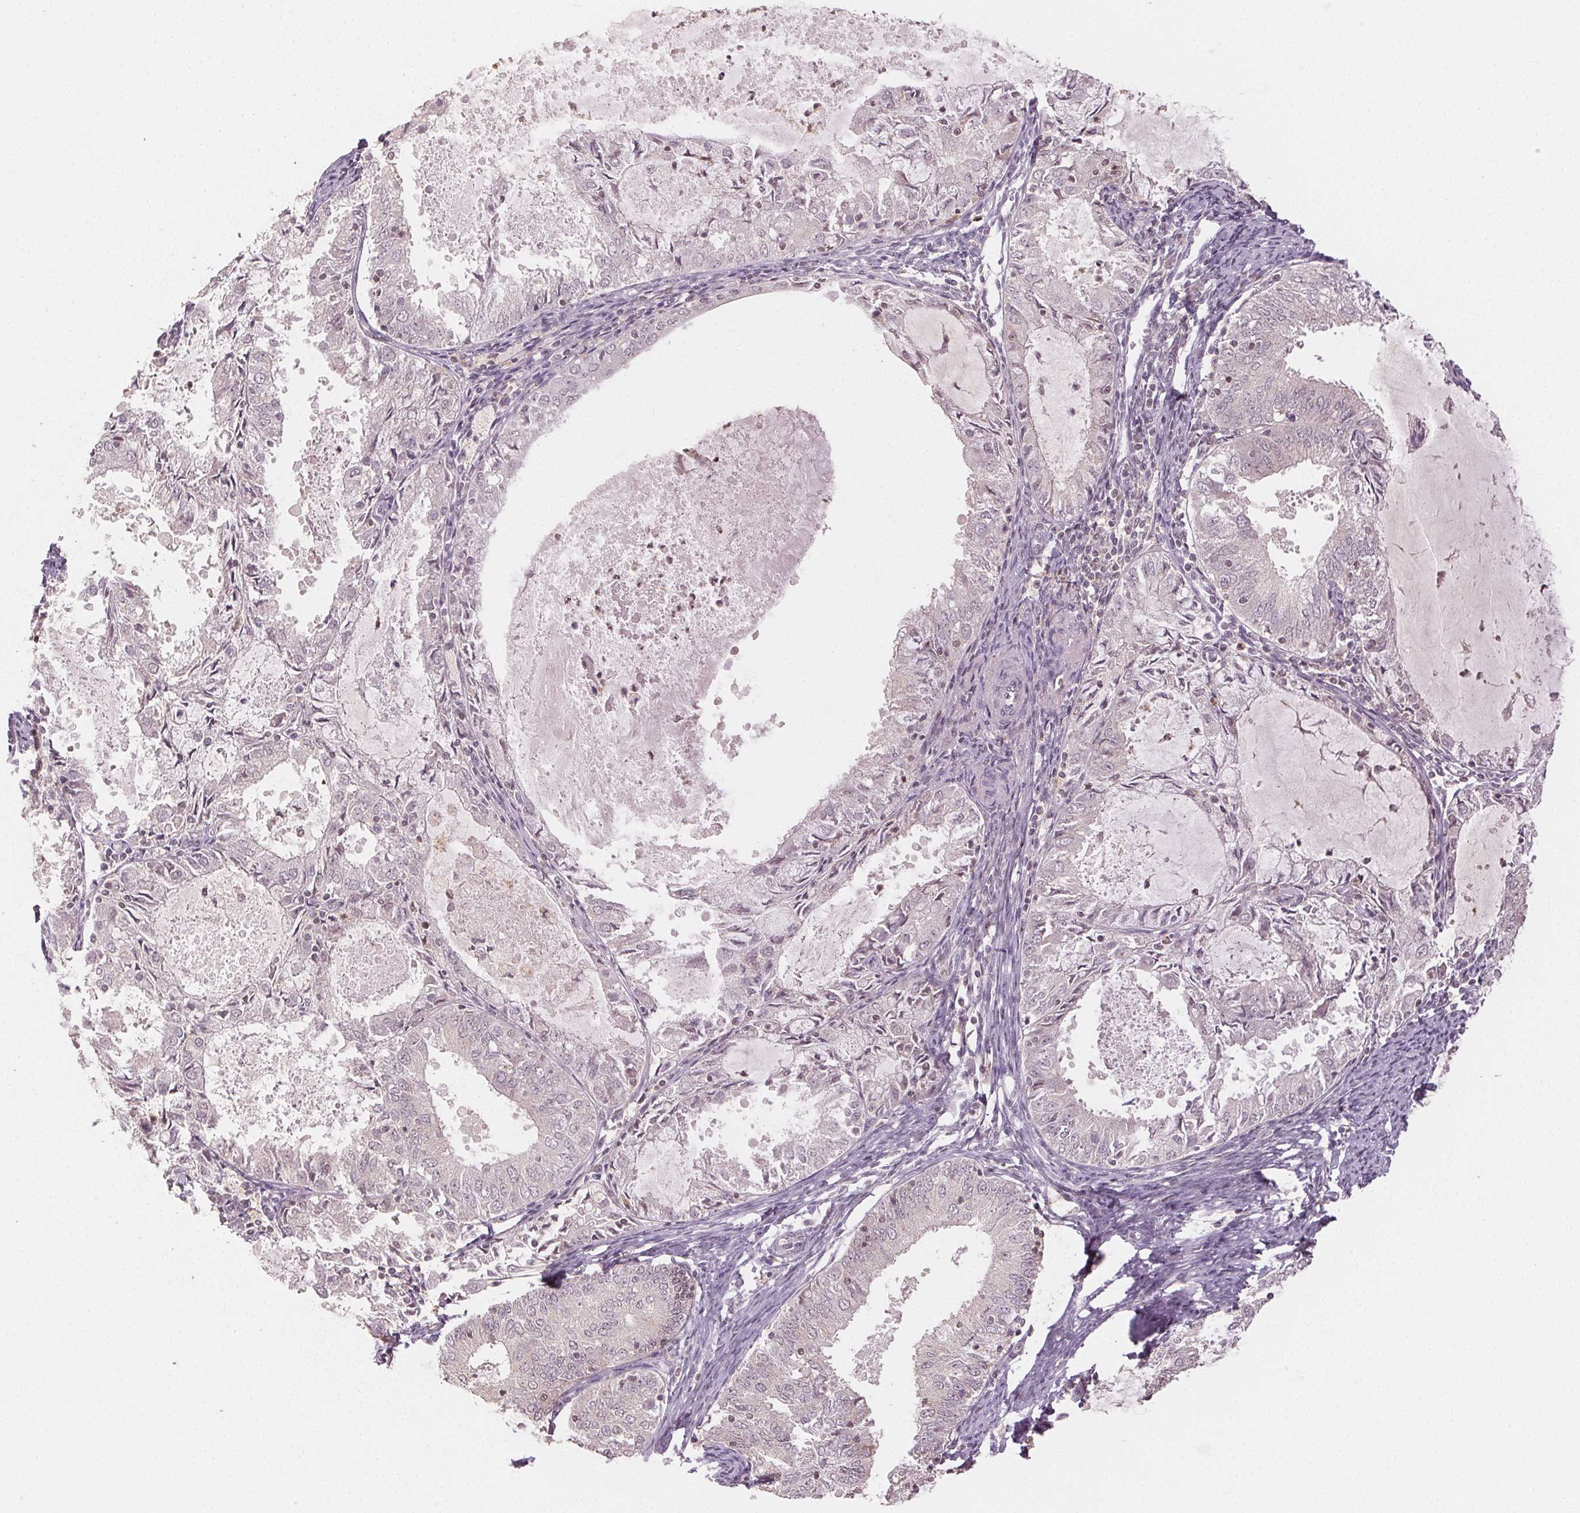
{"staining": {"intensity": "negative", "quantity": "none", "location": "none"}, "tissue": "endometrial cancer", "cell_type": "Tumor cells", "image_type": "cancer", "snomed": [{"axis": "morphology", "description": "Adenocarcinoma, NOS"}, {"axis": "topography", "description": "Endometrium"}], "caption": "This is an immunohistochemistry image of human endometrial cancer (adenocarcinoma). There is no positivity in tumor cells.", "gene": "MAPK14", "patient": {"sex": "female", "age": 57}}